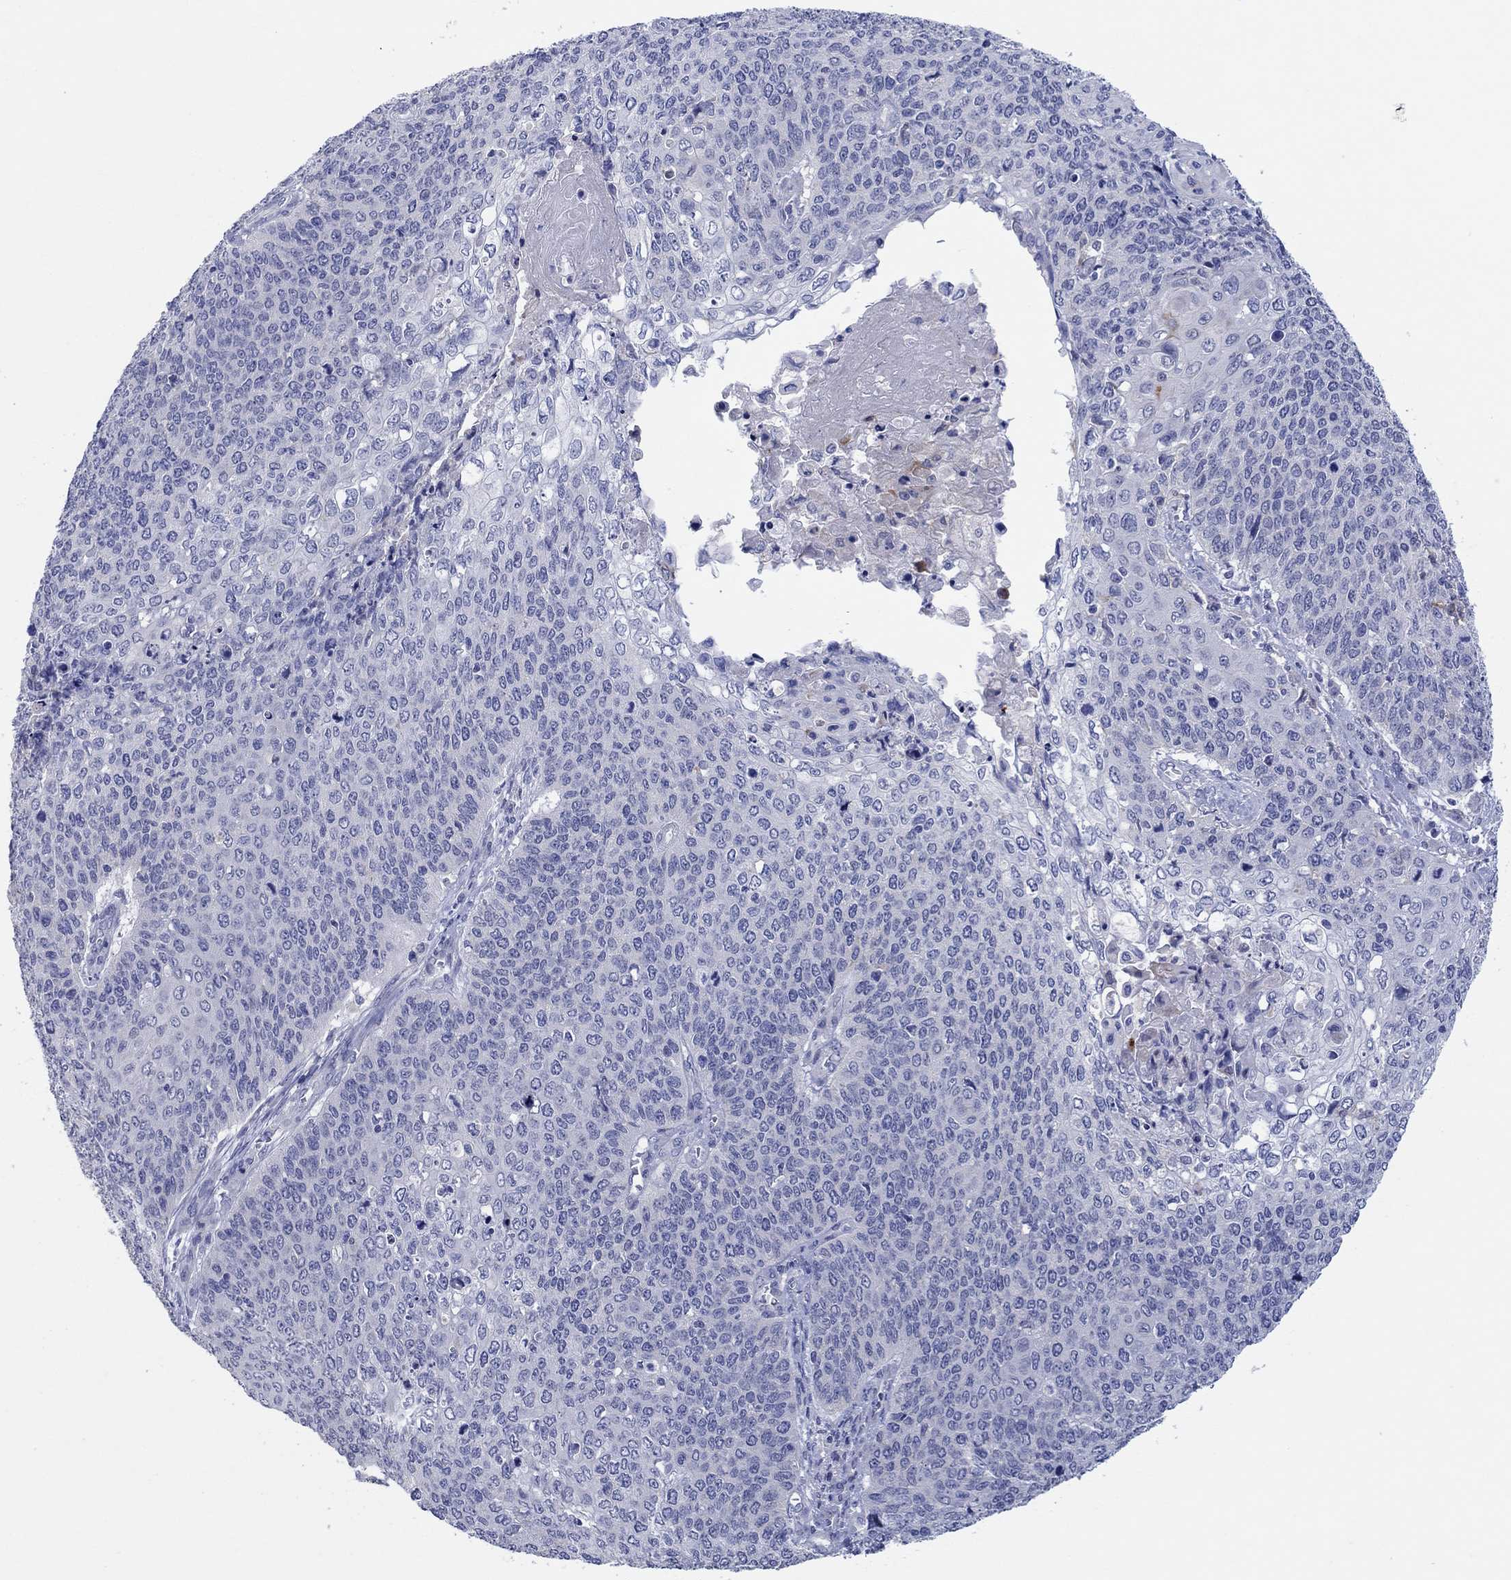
{"staining": {"intensity": "negative", "quantity": "none", "location": "none"}, "tissue": "cervical cancer", "cell_type": "Tumor cells", "image_type": "cancer", "snomed": [{"axis": "morphology", "description": "Squamous cell carcinoma, NOS"}, {"axis": "topography", "description": "Cervix"}], "caption": "There is no significant expression in tumor cells of cervical squamous cell carcinoma.", "gene": "HDC", "patient": {"sex": "female", "age": 39}}